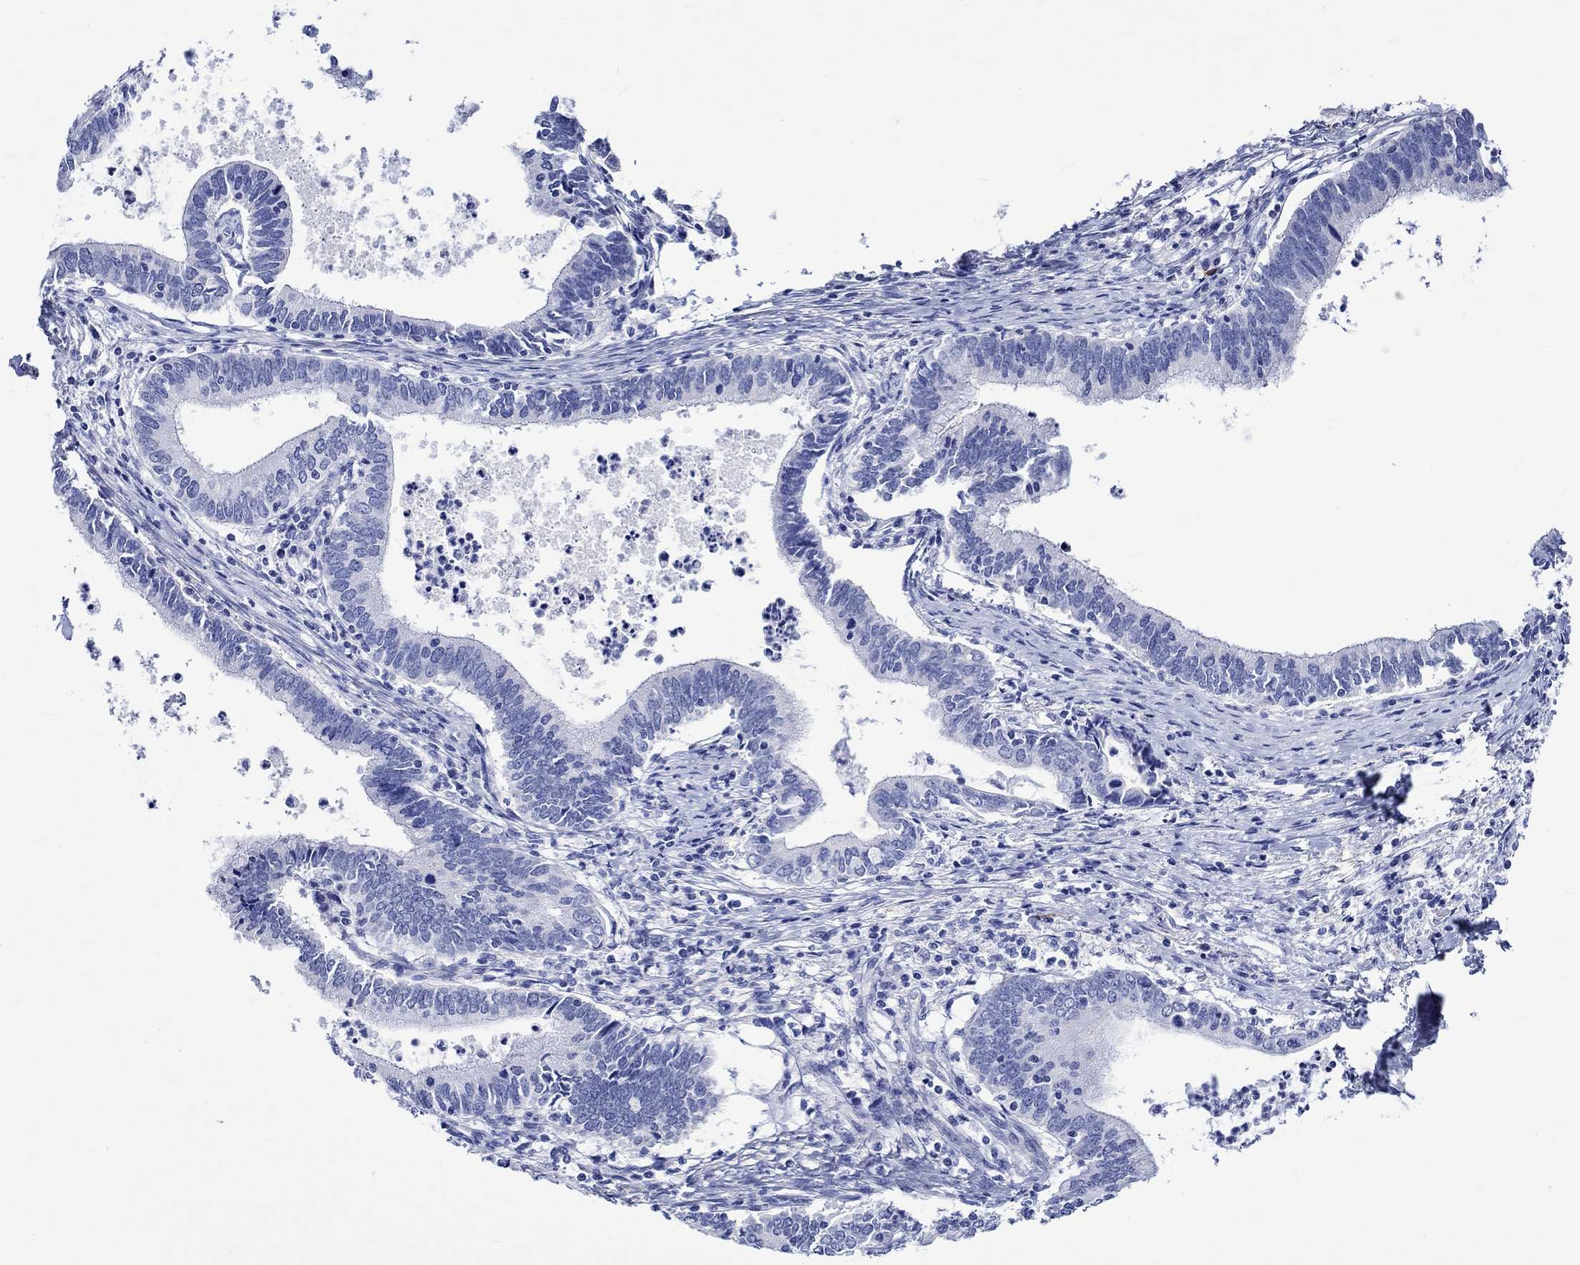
{"staining": {"intensity": "negative", "quantity": "none", "location": "none"}, "tissue": "cervical cancer", "cell_type": "Tumor cells", "image_type": "cancer", "snomed": [{"axis": "morphology", "description": "Adenocarcinoma, NOS"}, {"axis": "topography", "description": "Cervix"}], "caption": "The image exhibits no staining of tumor cells in adenocarcinoma (cervical).", "gene": "CRYAB", "patient": {"sex": "female", "age": 42}}